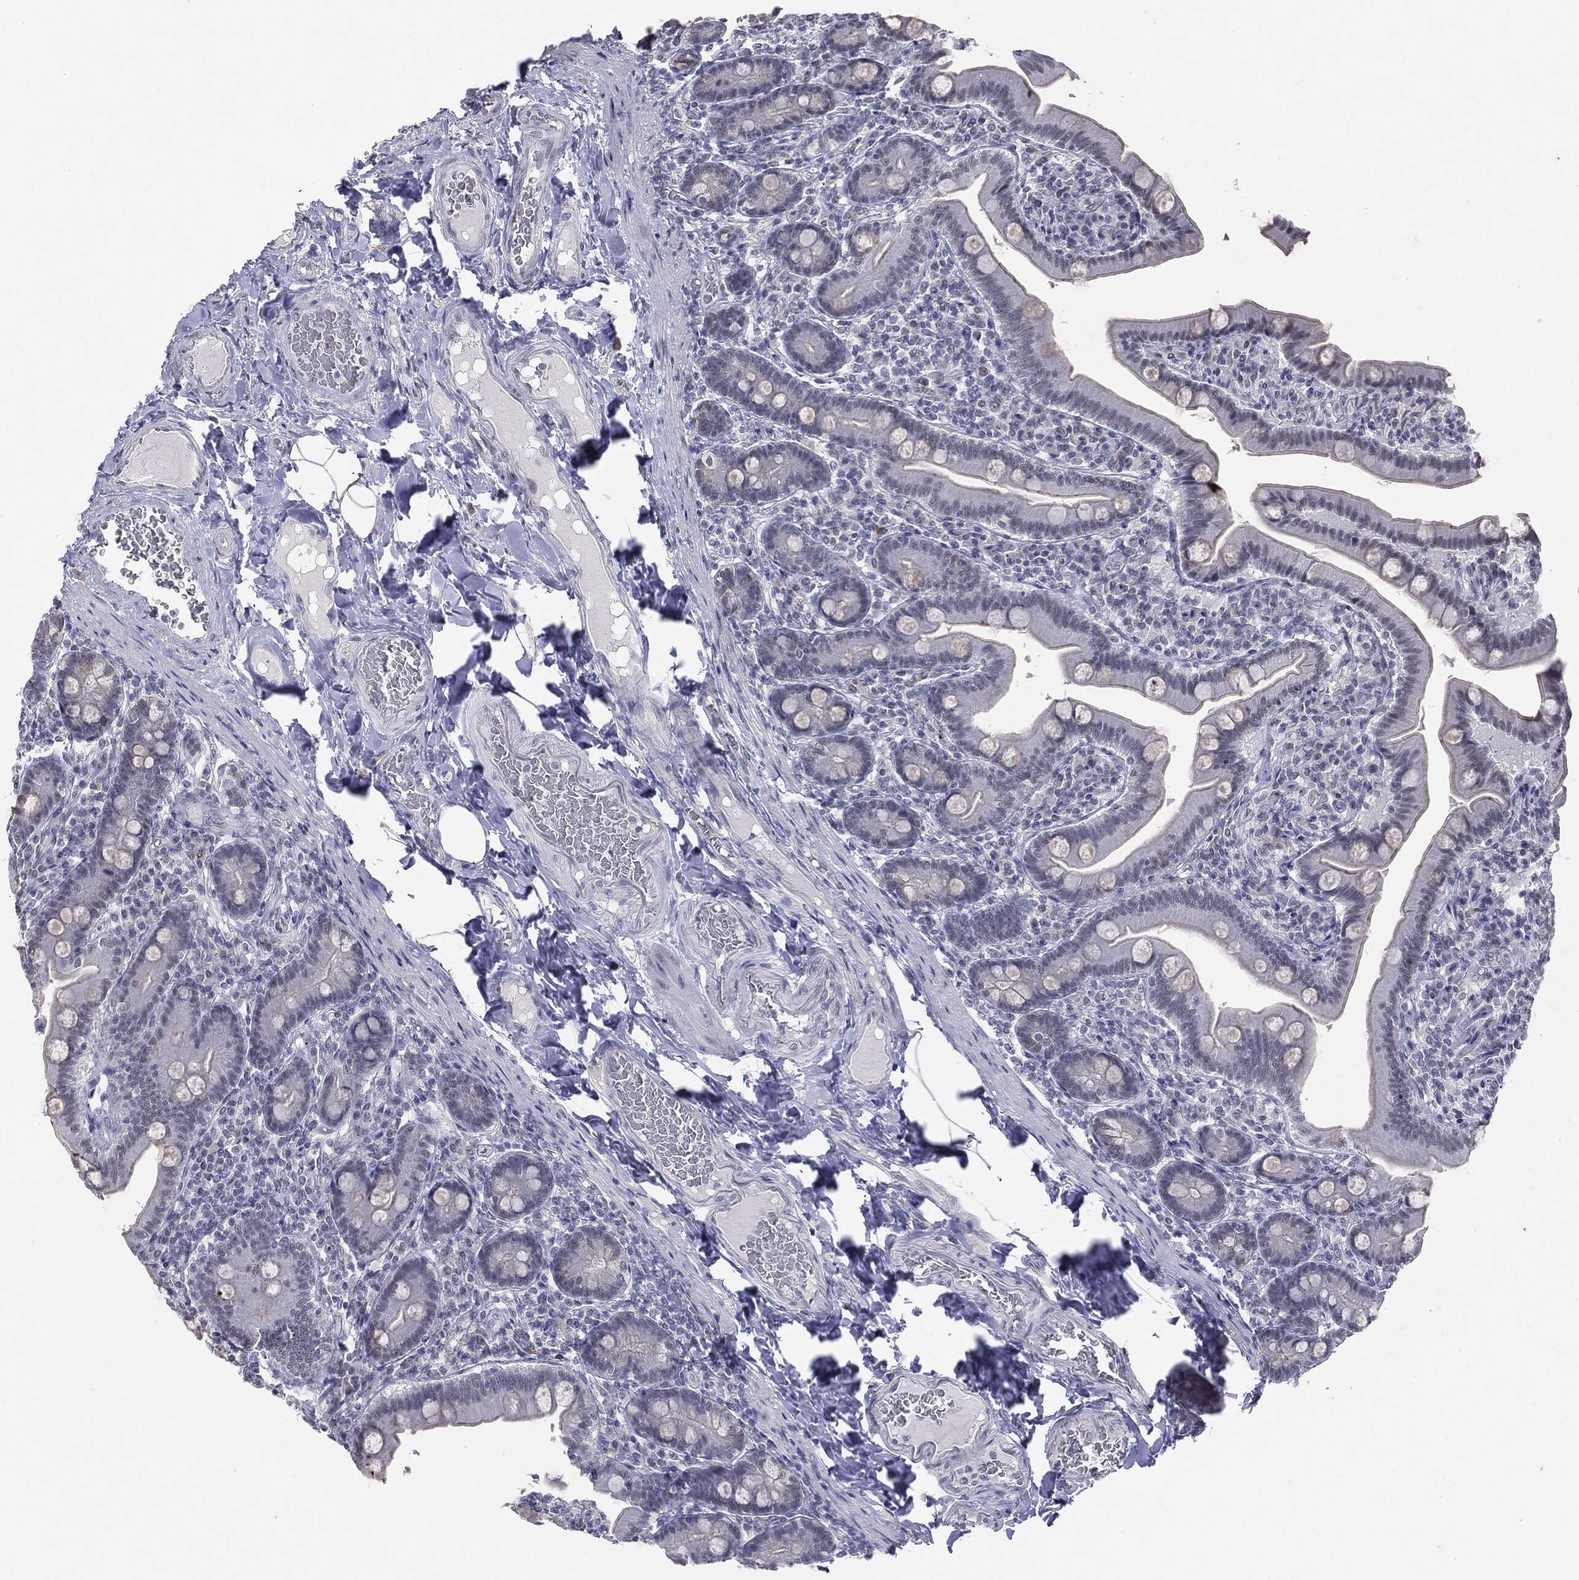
{"staining": {"intensity": "negative", "quantity": "none", "location": "none"}, "tissue": "small intestine", "cell_type": "Glandular cells", "image_type": "normal", "snomed": [{"axis": "morphology", "description": "Normal tissue, NOS"}, {"axis": "topography", "description": "Small intestine"}], "caption": "Glandular cells are negative for brown protein staining in unremarkable small intestine. Nuclei are stained in blue.", "gene": "SLC5A5", "patient": {"sex": "male", "age": 66}}